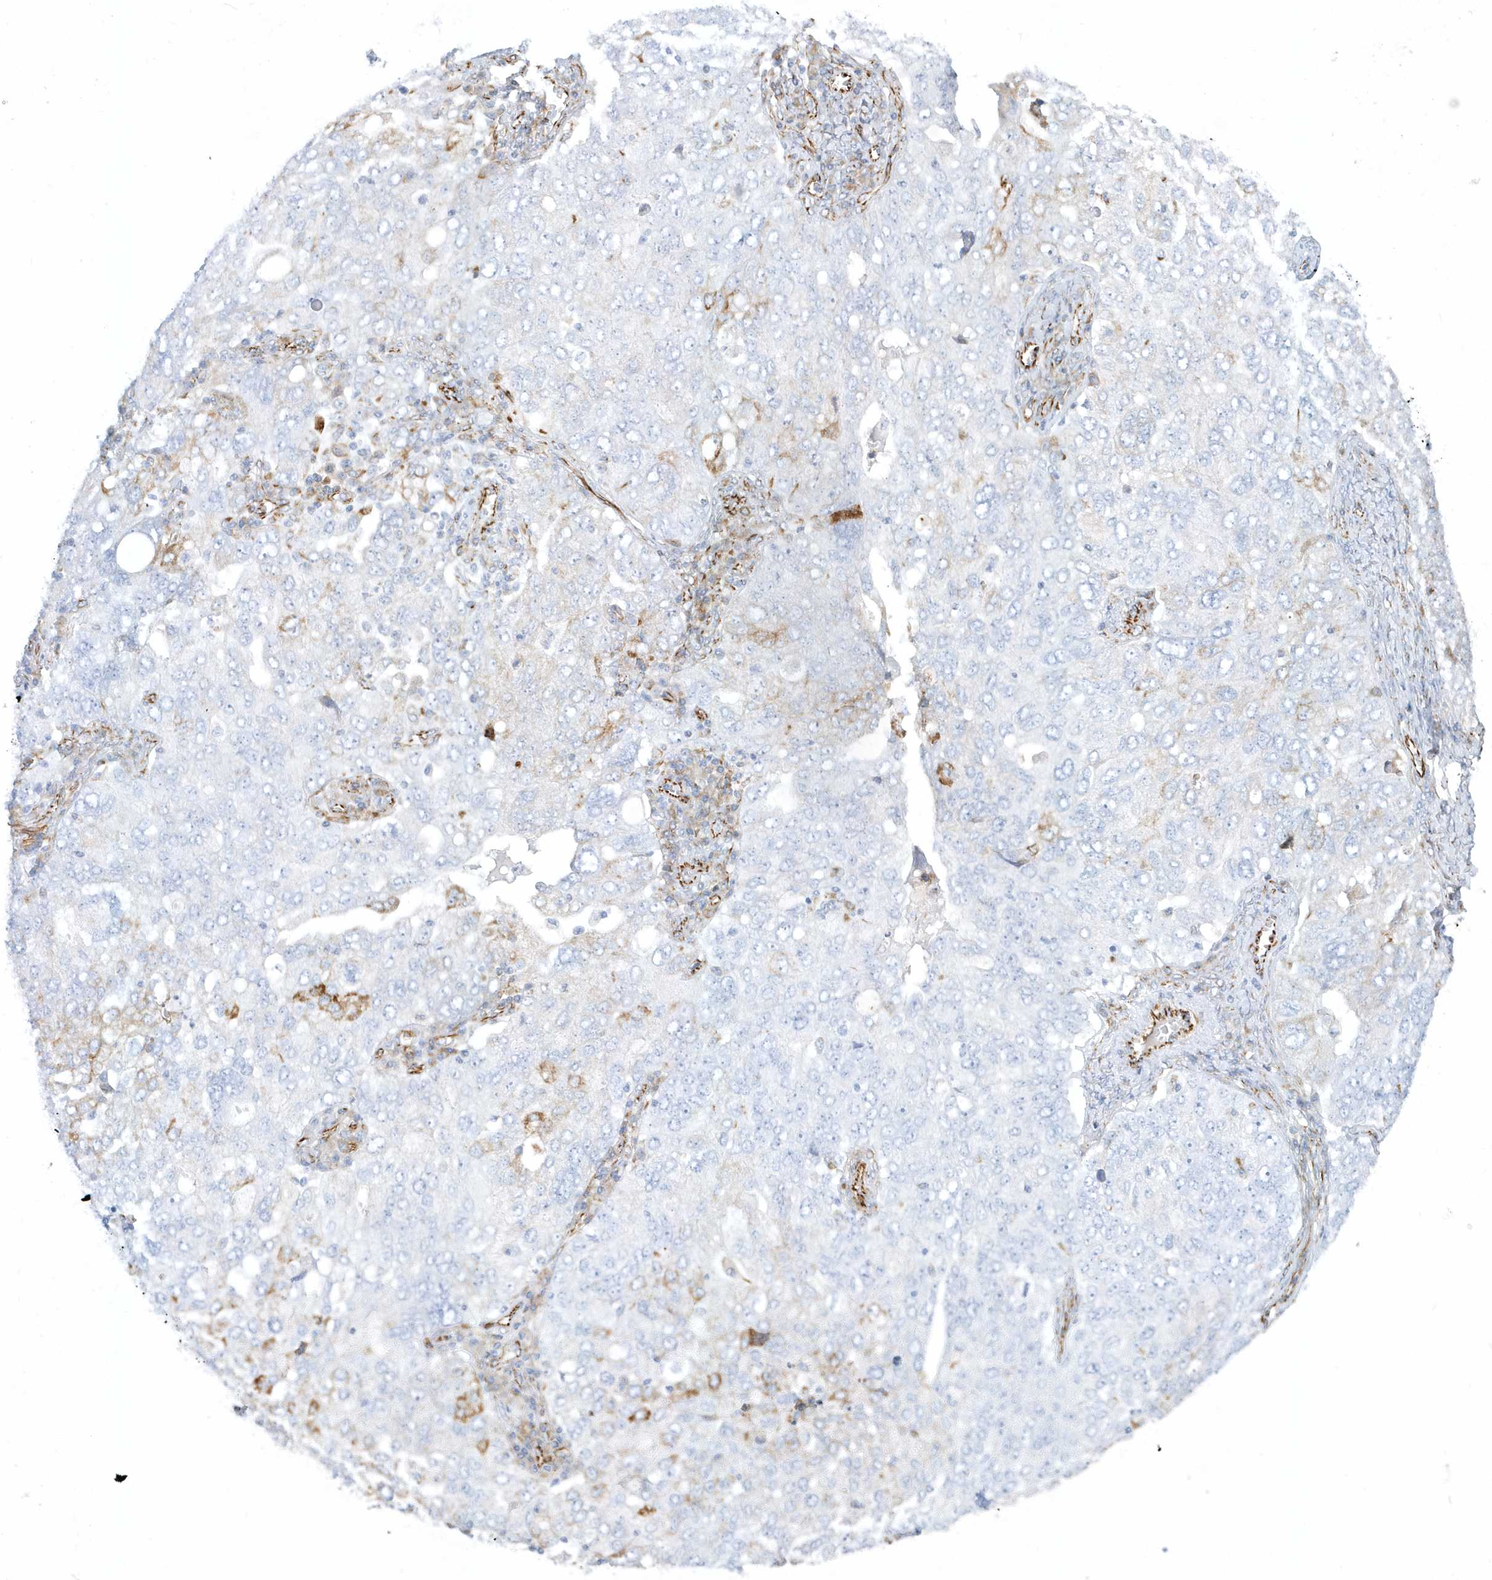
{"staining": {"intensity": "negative", "quantity": "none", "location": "none"}, "tissue": "ovarian cancer", "cell_type": "Tumor cells", "image_type": "cancer", "snomed": [{"axis": "morphology", "description": "Carcinoma, endometroid"}, {"axis": "topography", "description": "Ovary"}], "caption": "IHC image of neoplastic tissue: human ovarian cancer stained with DAB shows no significant protein expression in tumor cells. The staining was performed using DAB (3,3'-diaminobenzidine) to visualize the protein expression in brown, while the nuclei were stained in blue with hematoxylin (Magnification: 20x).", "gene": "PPIL6", "patient": {"sex": "female", "age": 62}}